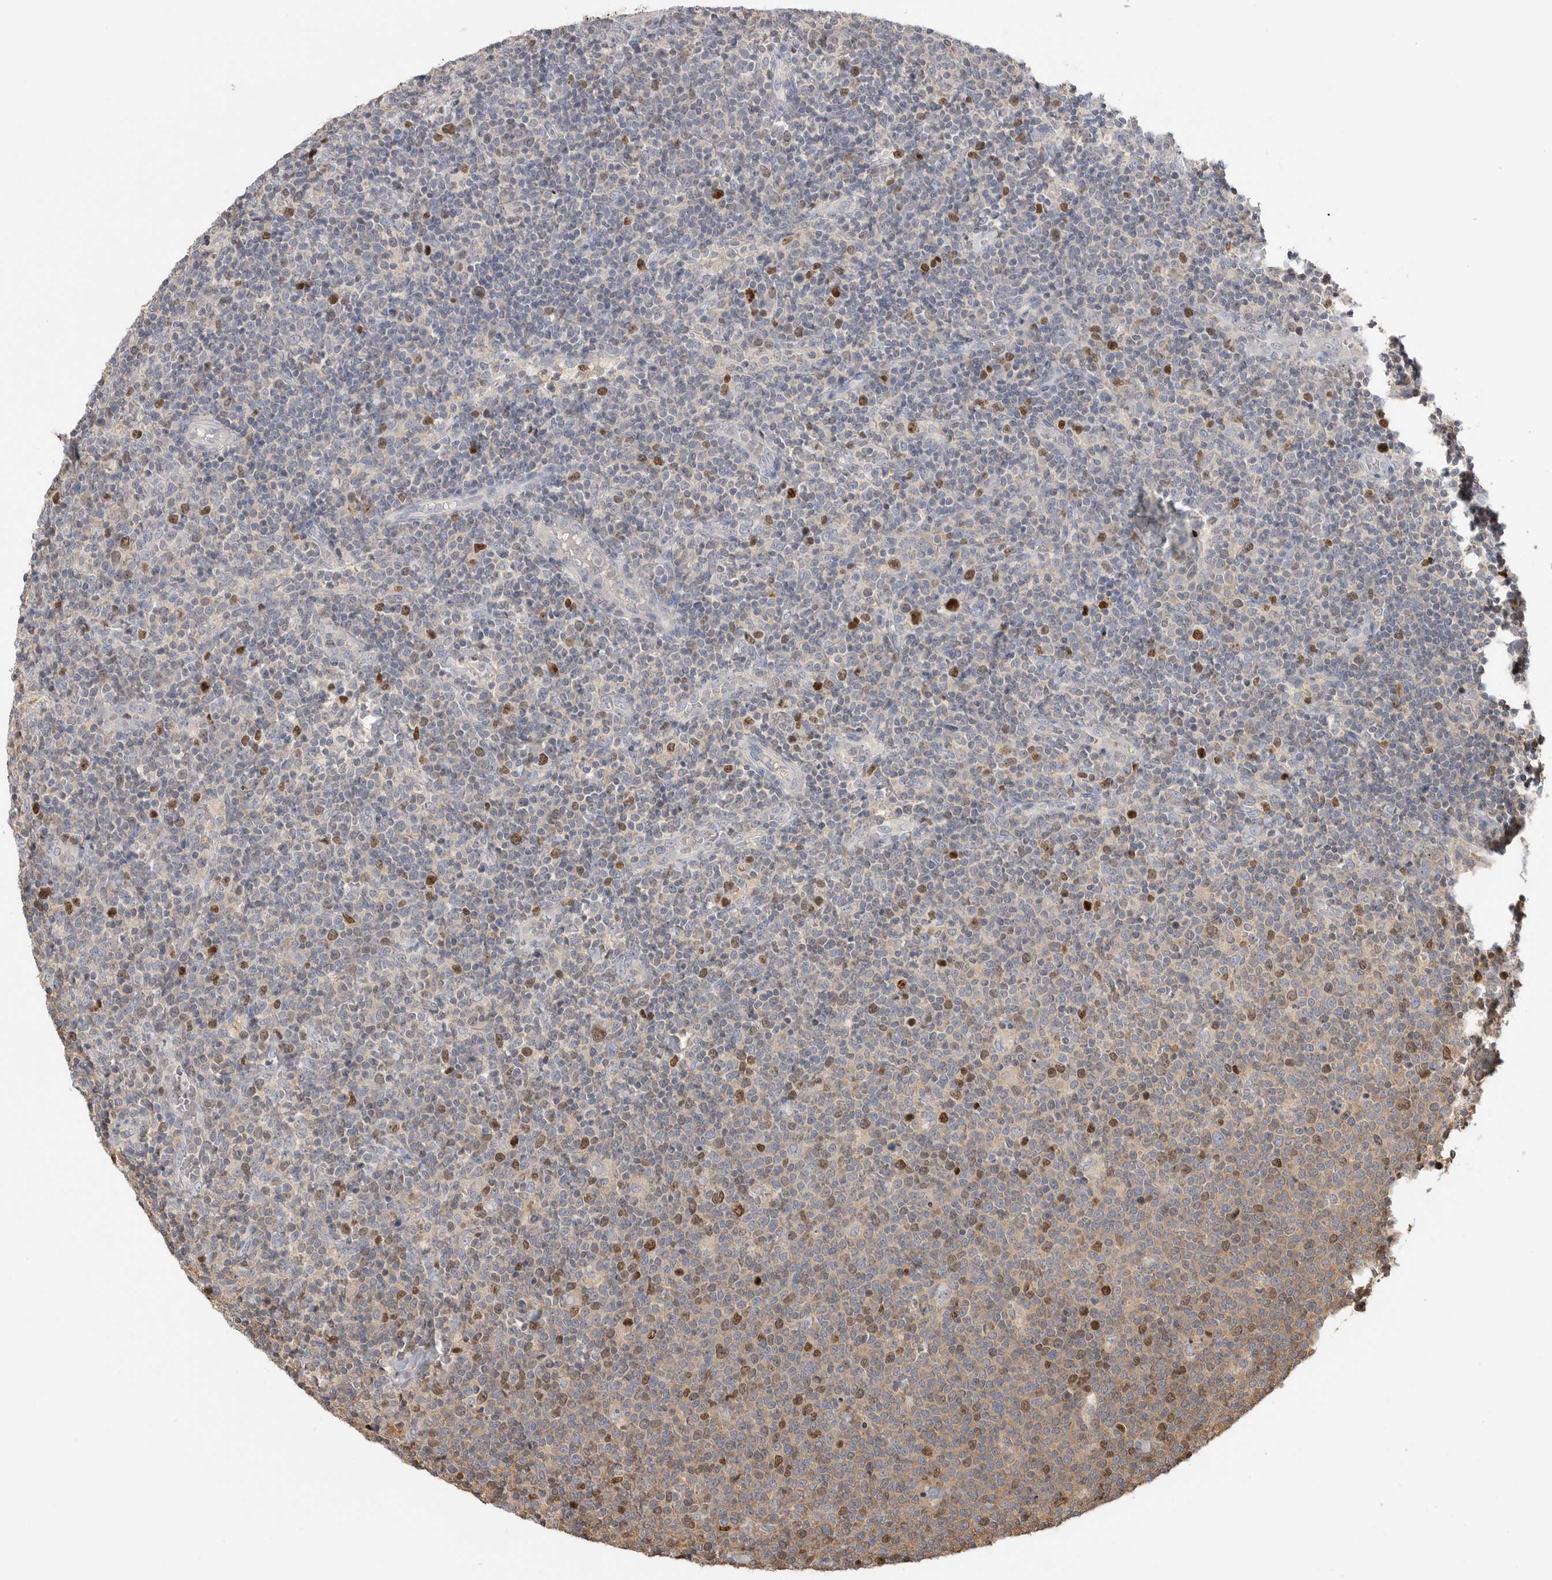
{"staining": {"intensity": "strong", "quantity": "<25%", "location": "nuclear"}, "tissue": "lymphoma", "cell_type": "Tumor cells", "image_type": "cancer", "snomed": [{"axis": "morphology", "description": "Malignant lymphoma, non-Hodgkin's type, High grade"}, {"axis": "topography", "description": "Lymph node"}], "caption": "Human malignant lymphoma, non-Hodgkin's type (high-grade) stained for a protein (brown) exhibits strong nuclear positive expression in approximately <25% of tumor cells.", "gene": "TOP2A", "patient": {"sex": "male", "age": 61}}